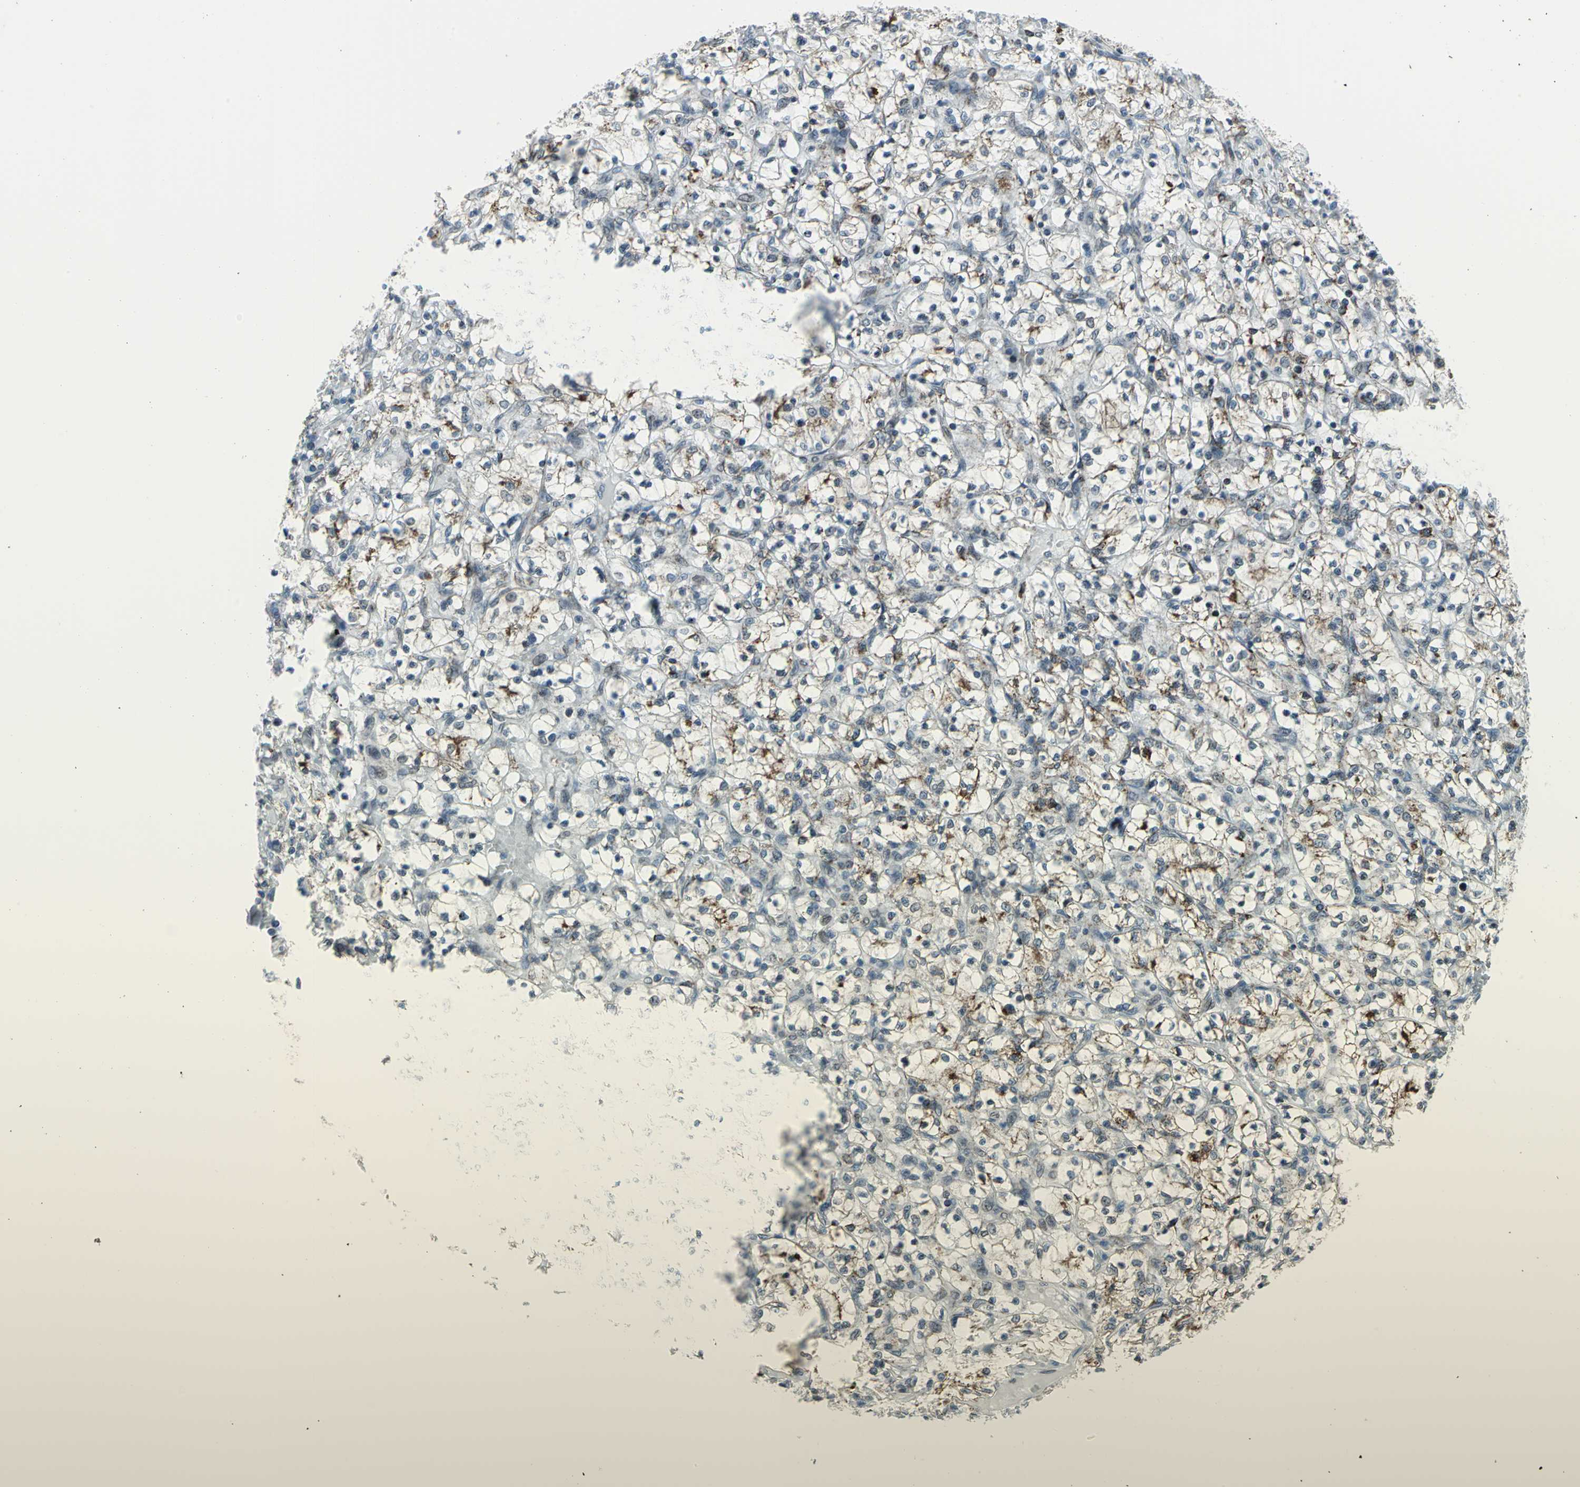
{"staining": {"intensity": "moderate", "quantity": "<25%", "location": "cytoplasmic/membranous,nuclear"}, "tissue": "renal cancer", "cell_type": "Tumor cells", "image_type": "cancer", "snomed": [{"axis": "morphology", "description": "Adenocarcinoma, NOS"}, {"axis": "topography", "description": "Kidney"}], "caption": "Tumor cells exhibit low levels of moderate cytoplasmic/membranous and nuclear positivity in approximately <25% of cells in renal cancer (adenocarcinoma).", "gene": "SNUPN", "patient": {"sex": "female", "age": 69}}